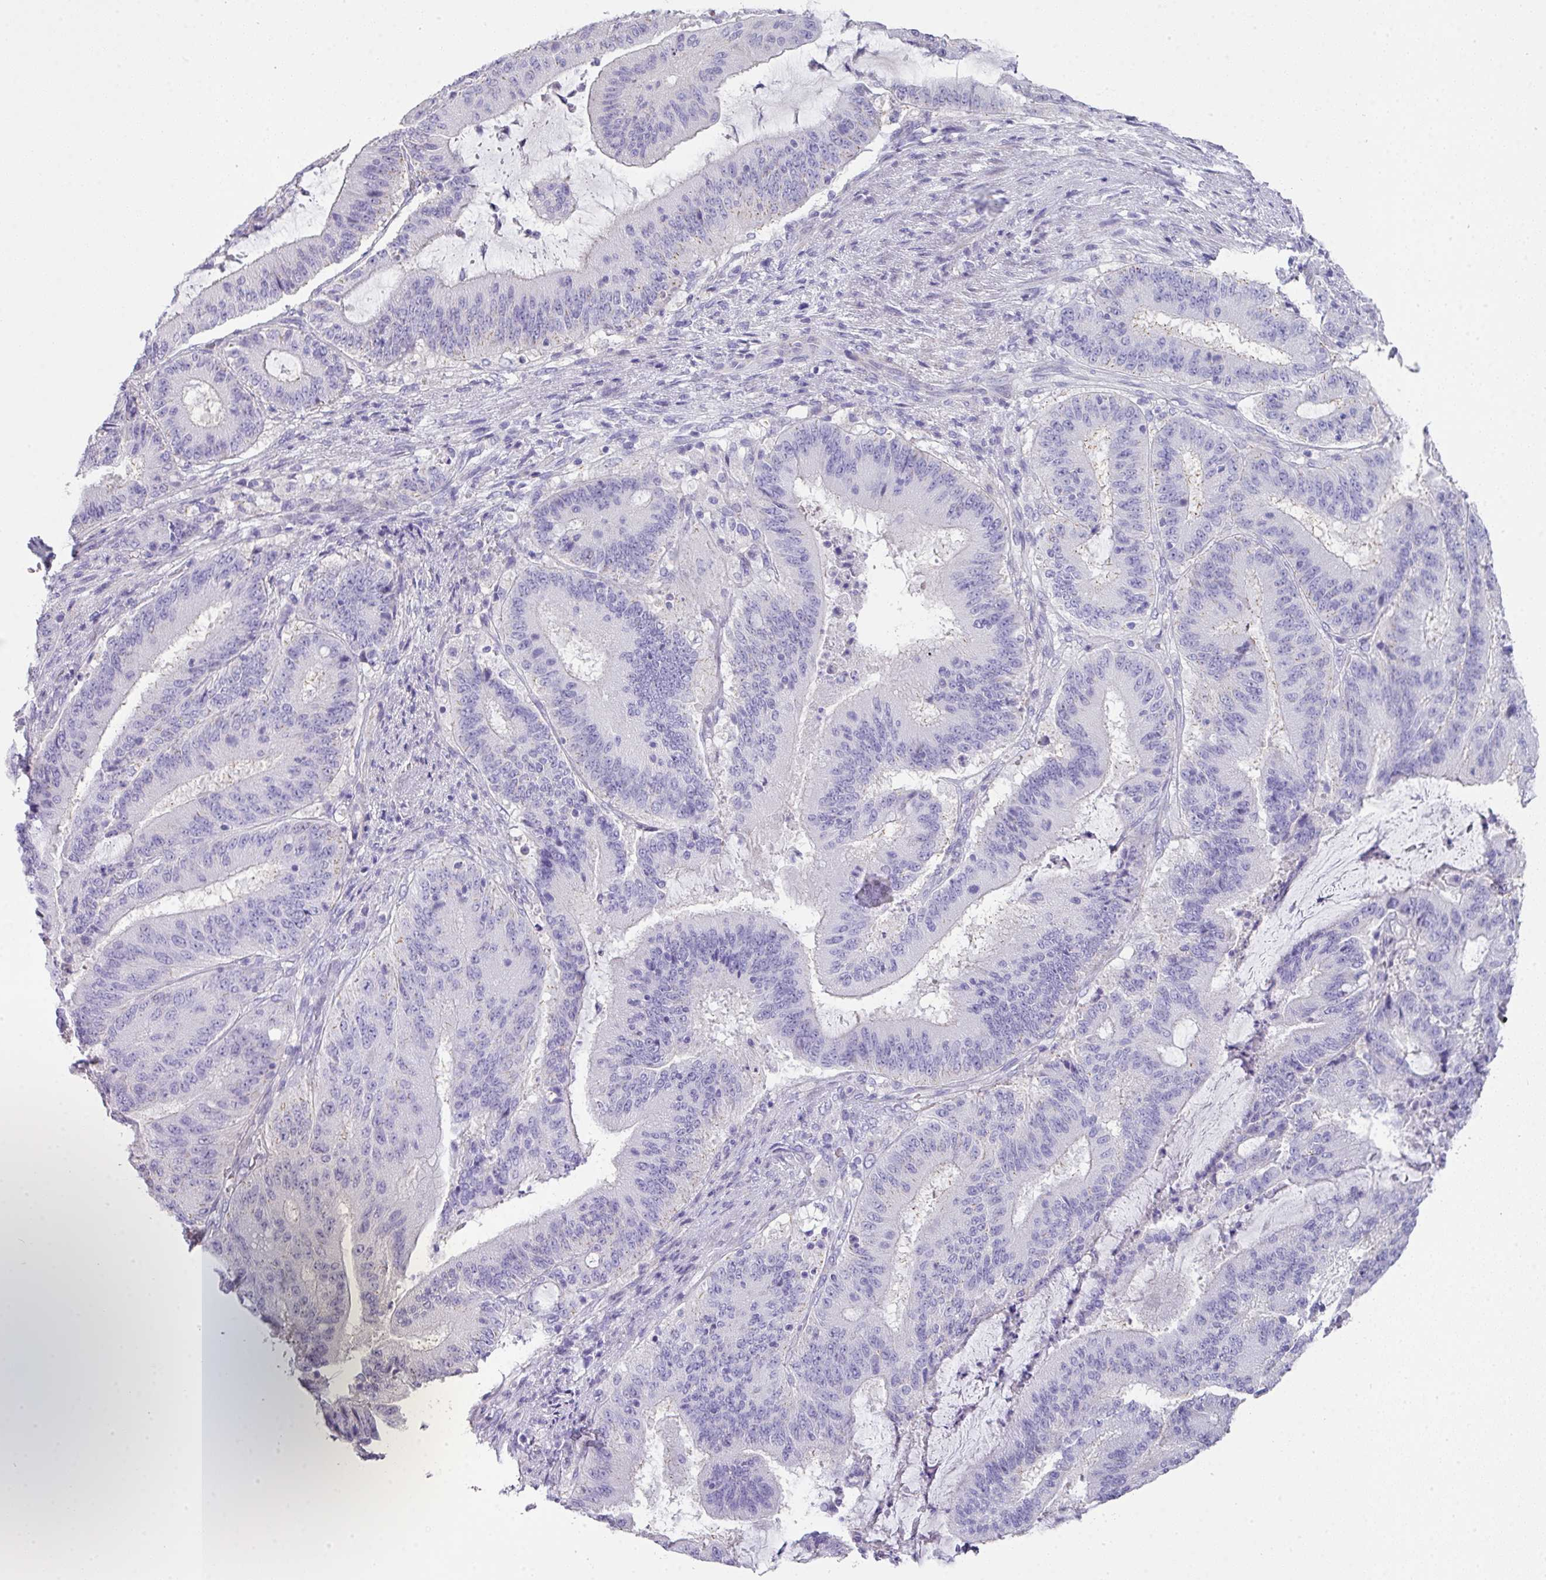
{"staining": {"intensity": "negative", "quantity": "none", "location": "none"}, "tissue": "liver cancer", "cell_type": "Tumor cells", "image_type": "cancer", "snomed": [{"axis": "morphology", "description": "Normal tissue, NOS"}, {"axis": "morphology", "description": "Cholangiocarcinoma"}, {"axis": "topography", "description": "Liver"}, {"axis": "topography", "description": "Peripheral nerve tissue"}], "caption": "The IHC image has no significant staining in tumor cells of liver cancer (cholangiocarcinoma) tissue.", "gene": "GLI4", "patient": {"sex": "female", "age": 73}}